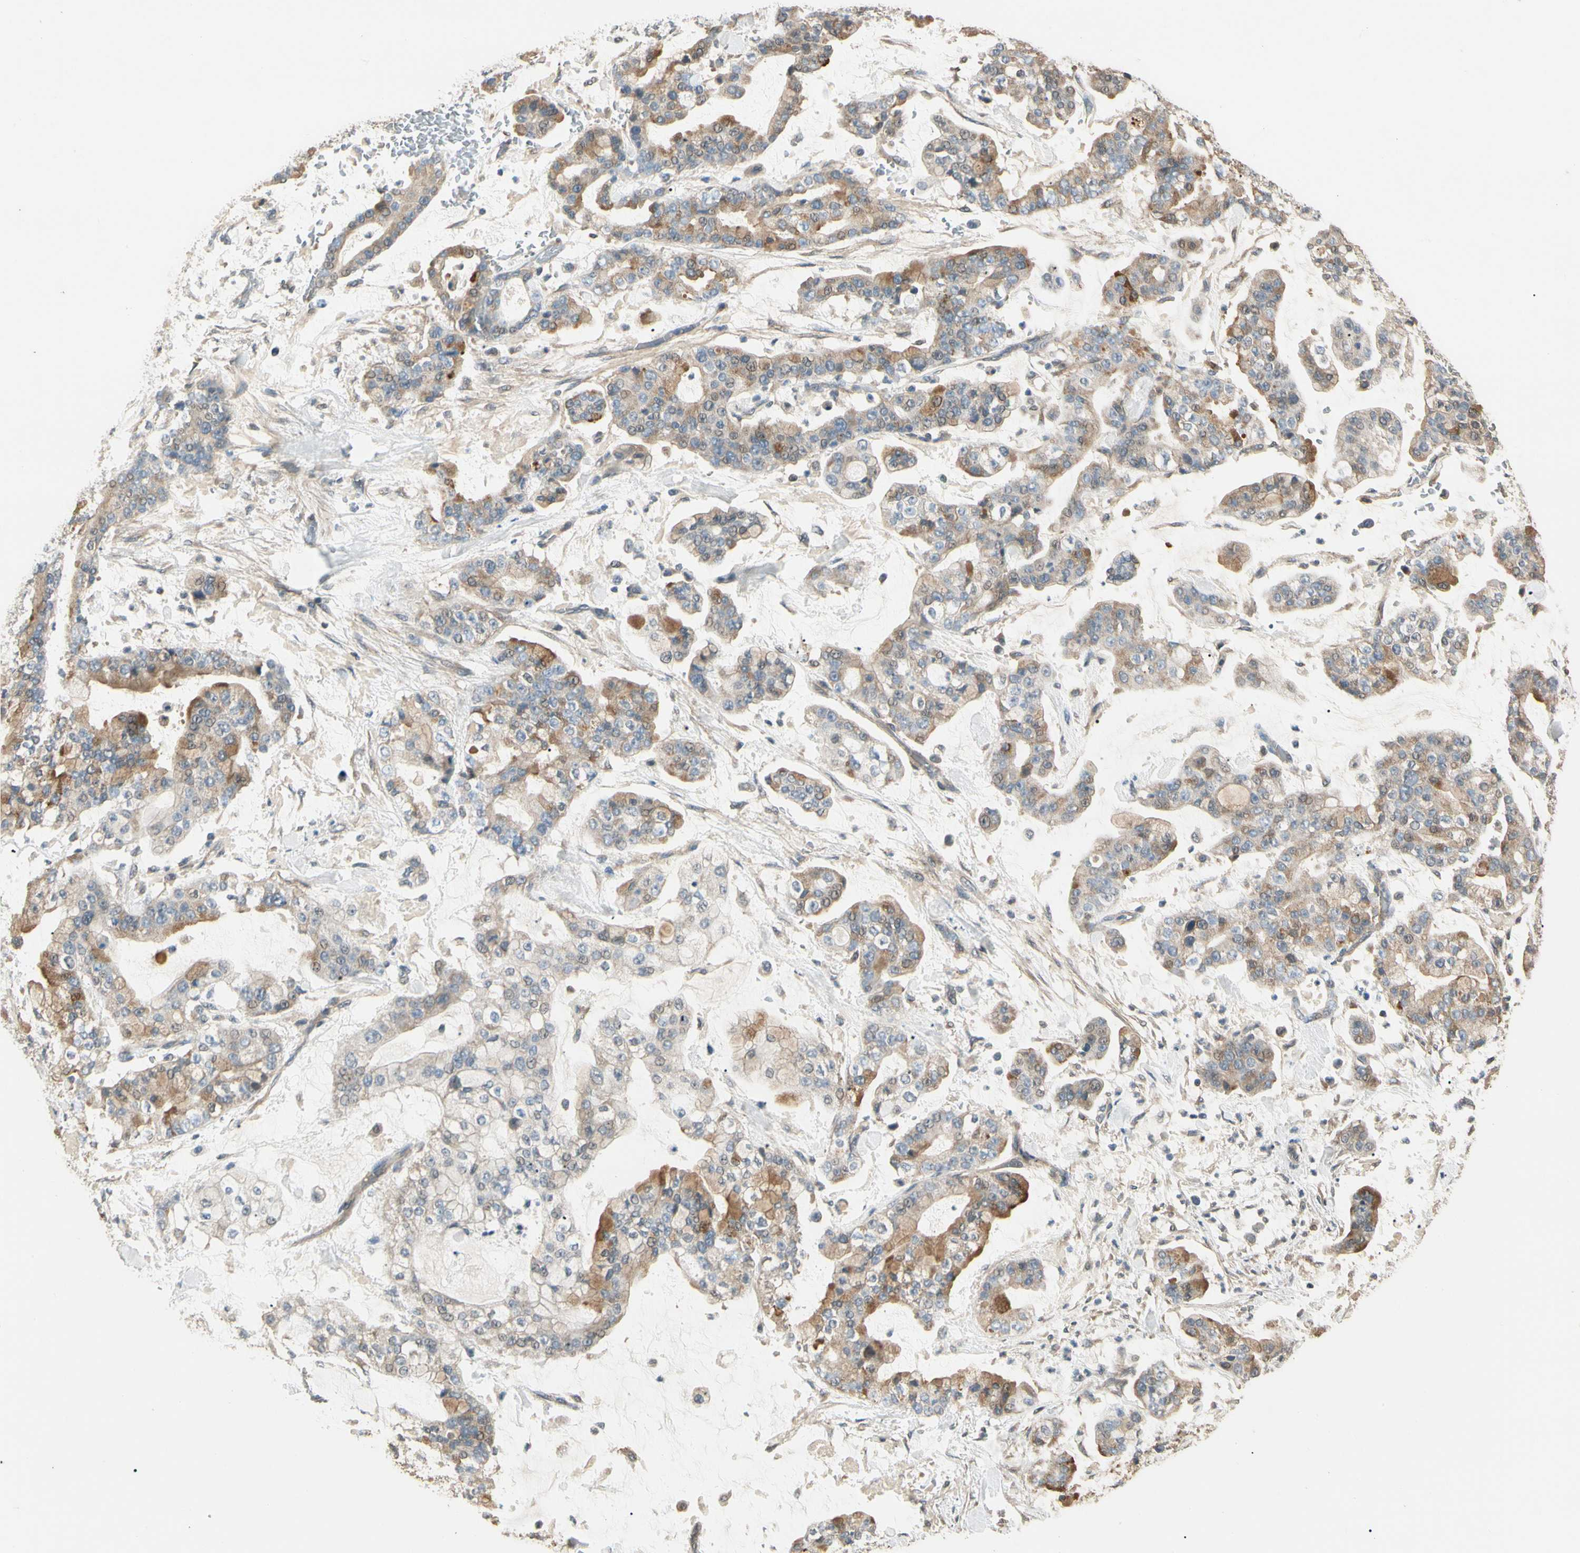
{"staining": {"intensity": "moderate", "quantity": "25%-75%", "location": "cytoplasmic/membranous"}, "tissue": "stomach cancer", "cell_type": "Tumor cells", "image_type": "cancer", "snomed": [{"axis": "morphology", "description": "Normal tissue, NOS"}, {"axis": "morphology", "description": "Adenocarcinoma, NOS"}, {"axis": "topography", "description": "Stomach, upper"}, {"axis": "topography", "description": "Stomach"}], "caption": "DAB immunohistochemical staining of human stomach cancer shows moderate cytoplasmic/membranous protein positivity in about 25%-75% of tumor cells. The staining was performed using DAB (3,3'-diaminobenzidine), with brown indicating positive protein expression. Nuclei are stained blue with hematoxylin.", "gene": "CDH6", "patient": {"sex": "male", "age": 76}}